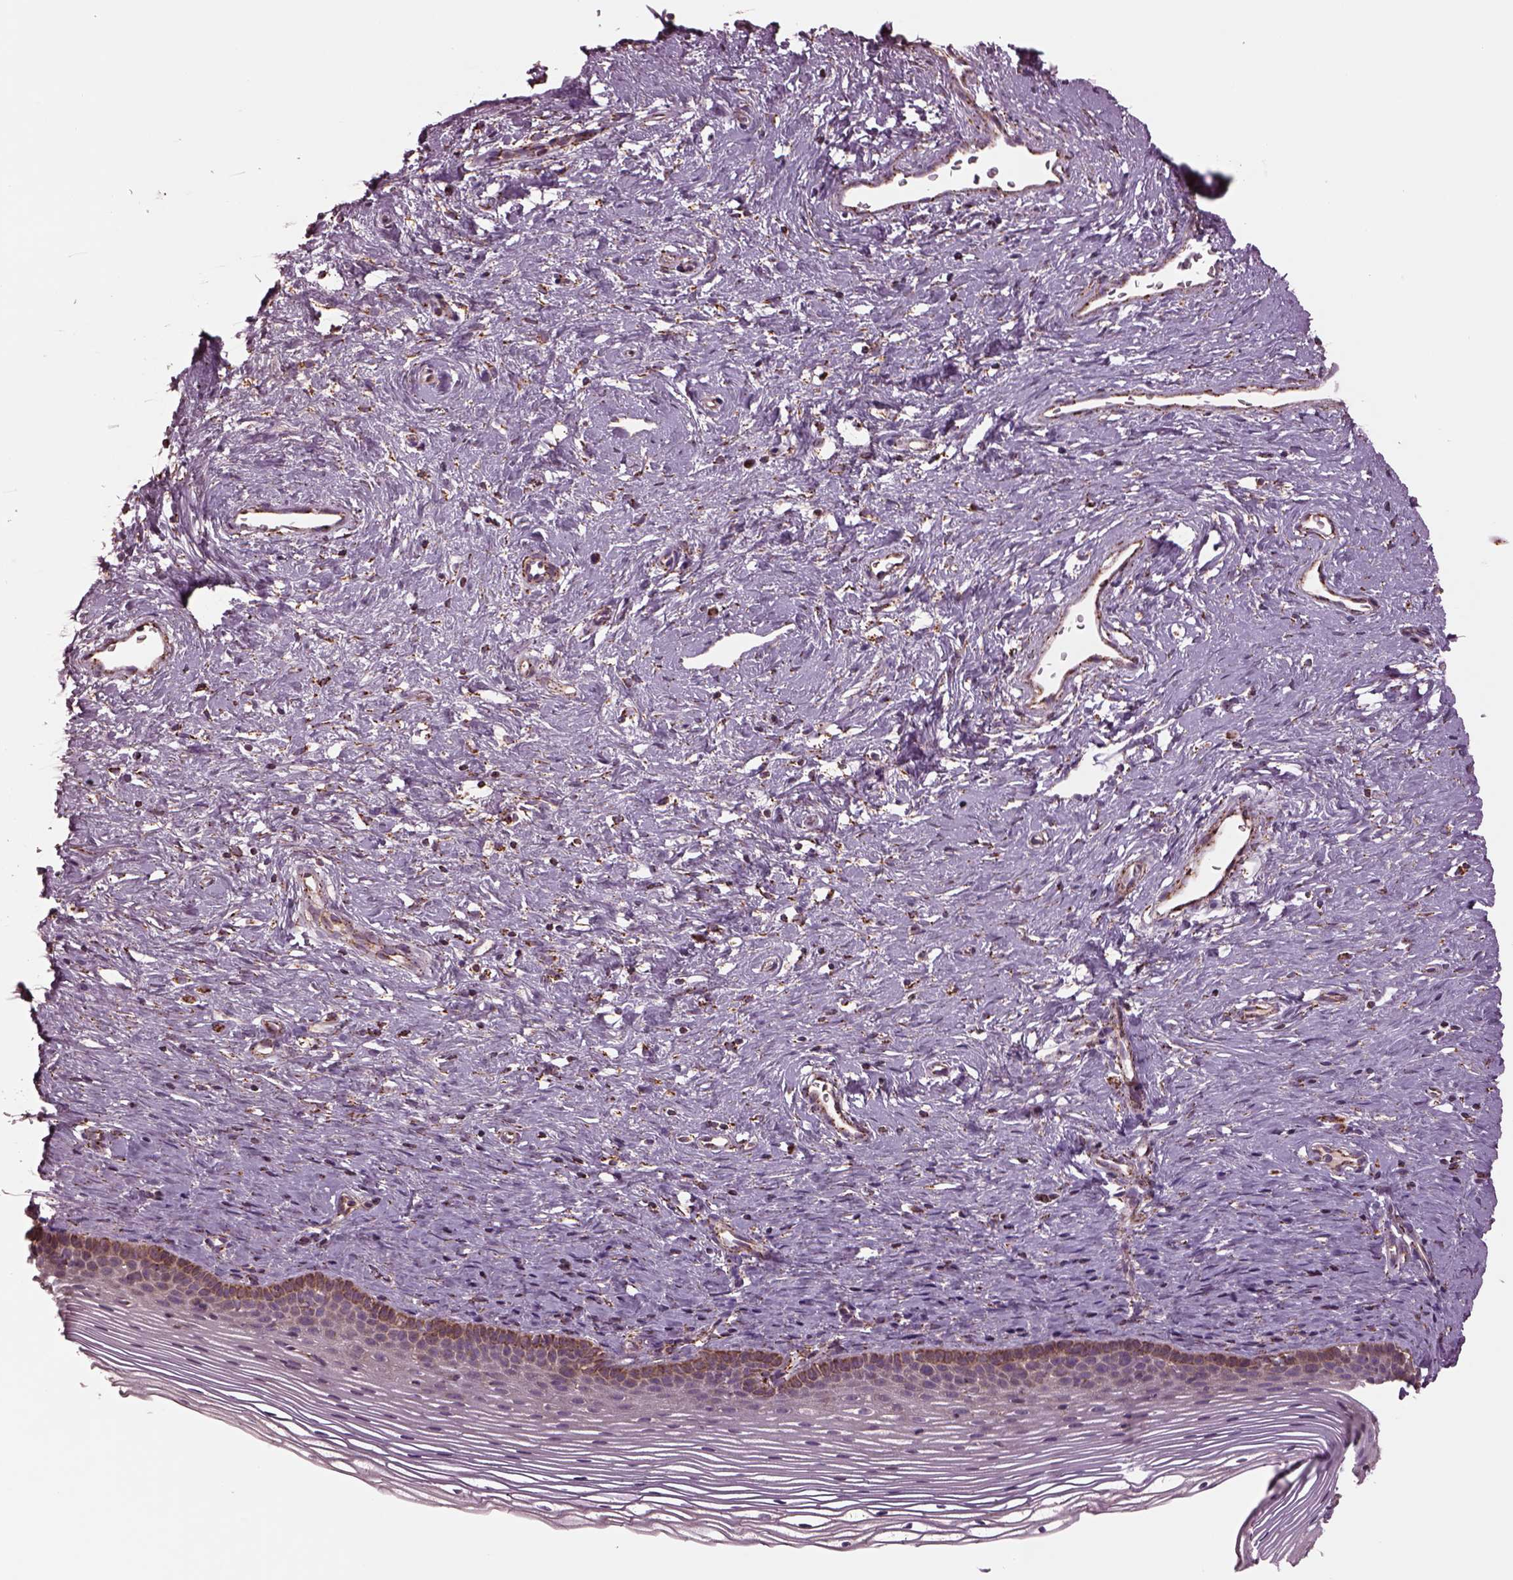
{"staining": {"intensity": "strong", "quantity": ">75%", "location": "cytoplasmic/membranous"}, "tissue": "cervix", "cell_type": "Glandular cells", "image_type": "normal", "snomed": [{"axis": "morphology", "description": "Normal tissue, NOS"}, {"axis": "topography", "description": "Cervix"}], "caption": "A micrograph of human cervix stained for a protein exhibits strong cytoplasmic/membranous brown staining in glandular cells. Using DAB (brown) and hematoxylin (blue) stains, captured at high magnification using brightfield microscopy.", "gene": "TMEM254", "patient": {"sex": "female", "age": 39}}